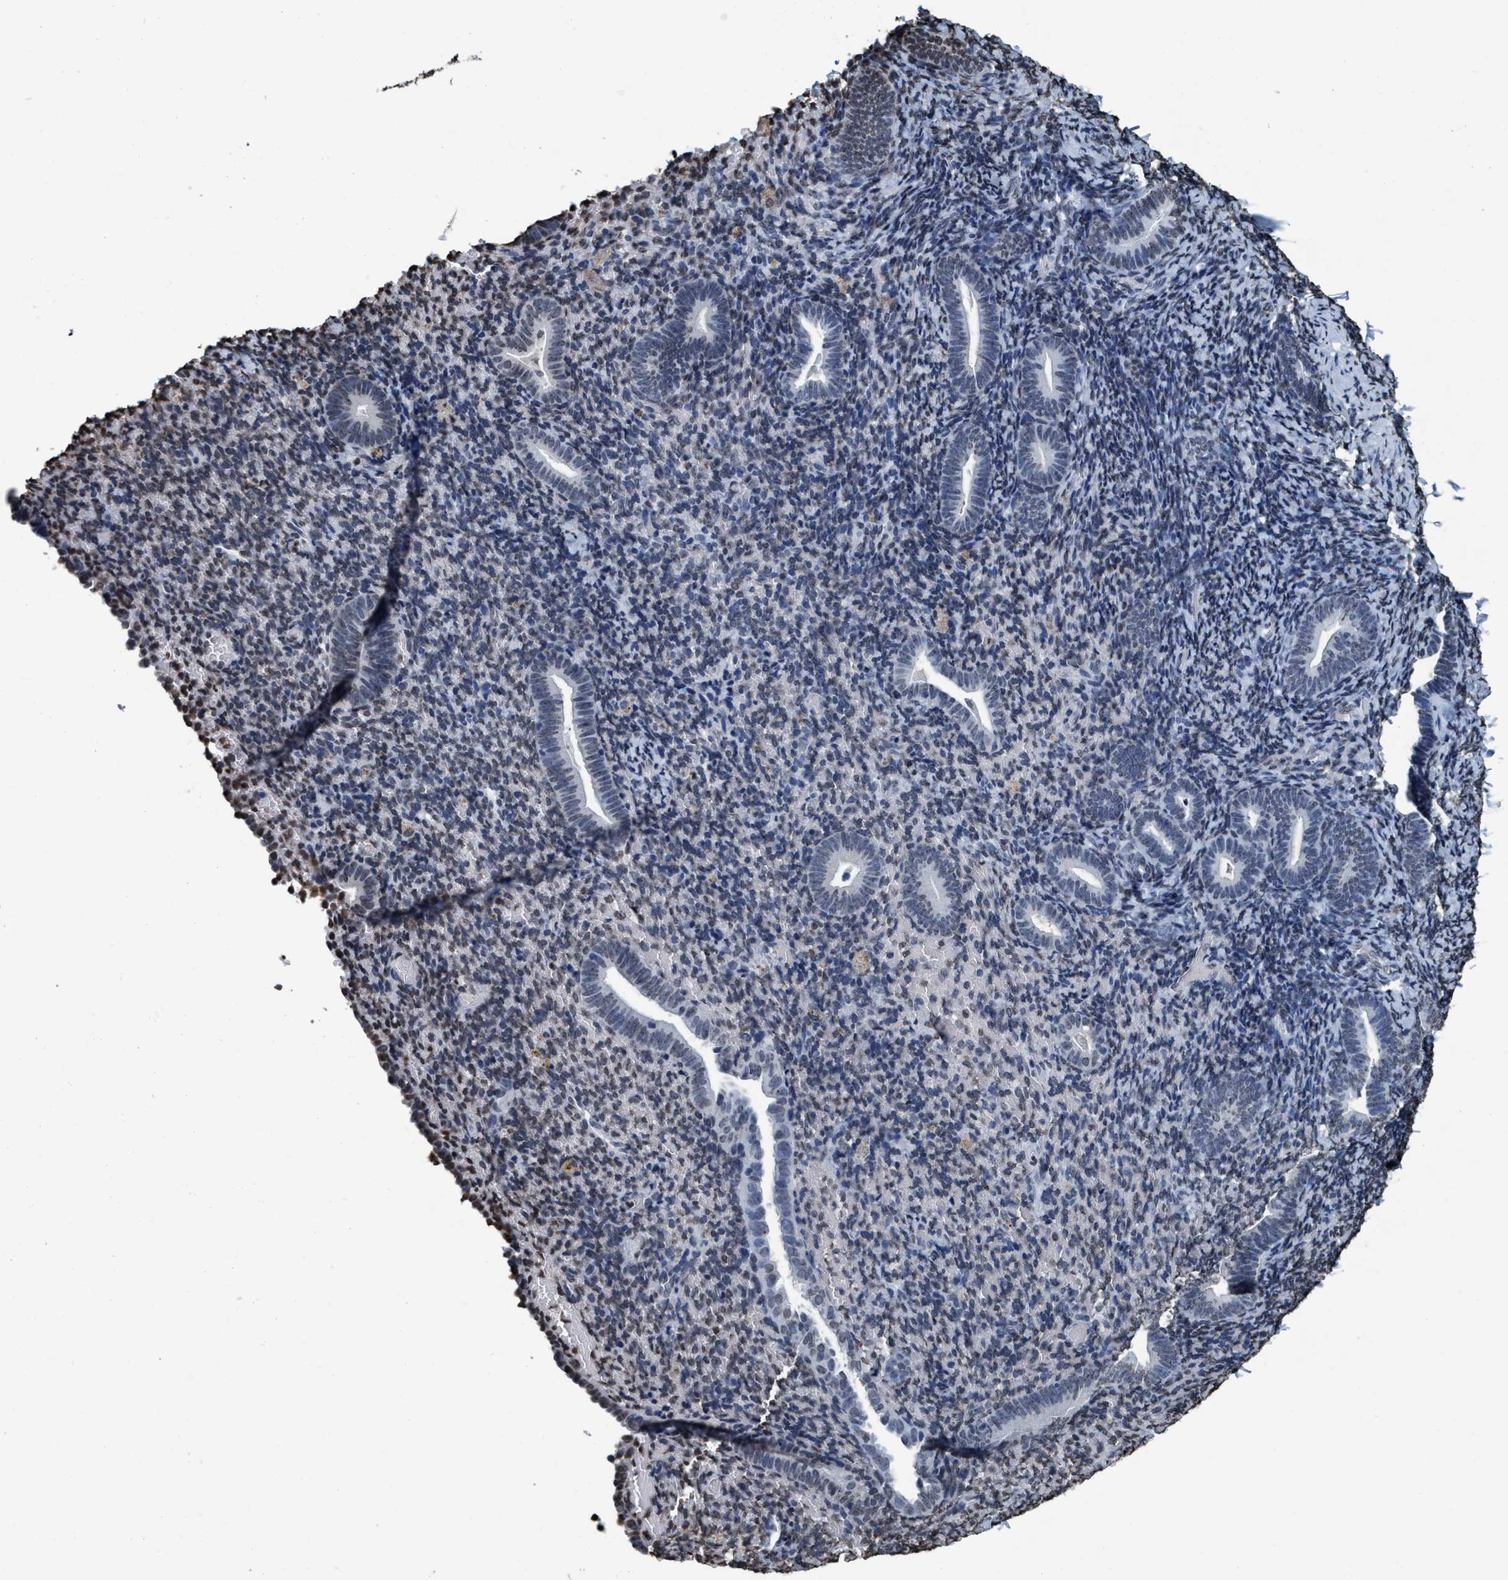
{"staining": {"intensity": "weak", "quantity": "<25%", "location": "nuclear"}, "tissue": "endometrium", "cell_type": "Cells in endometrial stroma", "image_type": "normal", "snomed": [{"axis": "morphology", "description": "Normal tissue, NOS"}, {"axis": "topography", "description": "Endometrium"}], "caption": "The photomicrograph displays no staining of cells in endometrial stroma in unremarkable endometrium.", "gene": "CCNE2", "patient": {"sex": "female", "age": 51}}